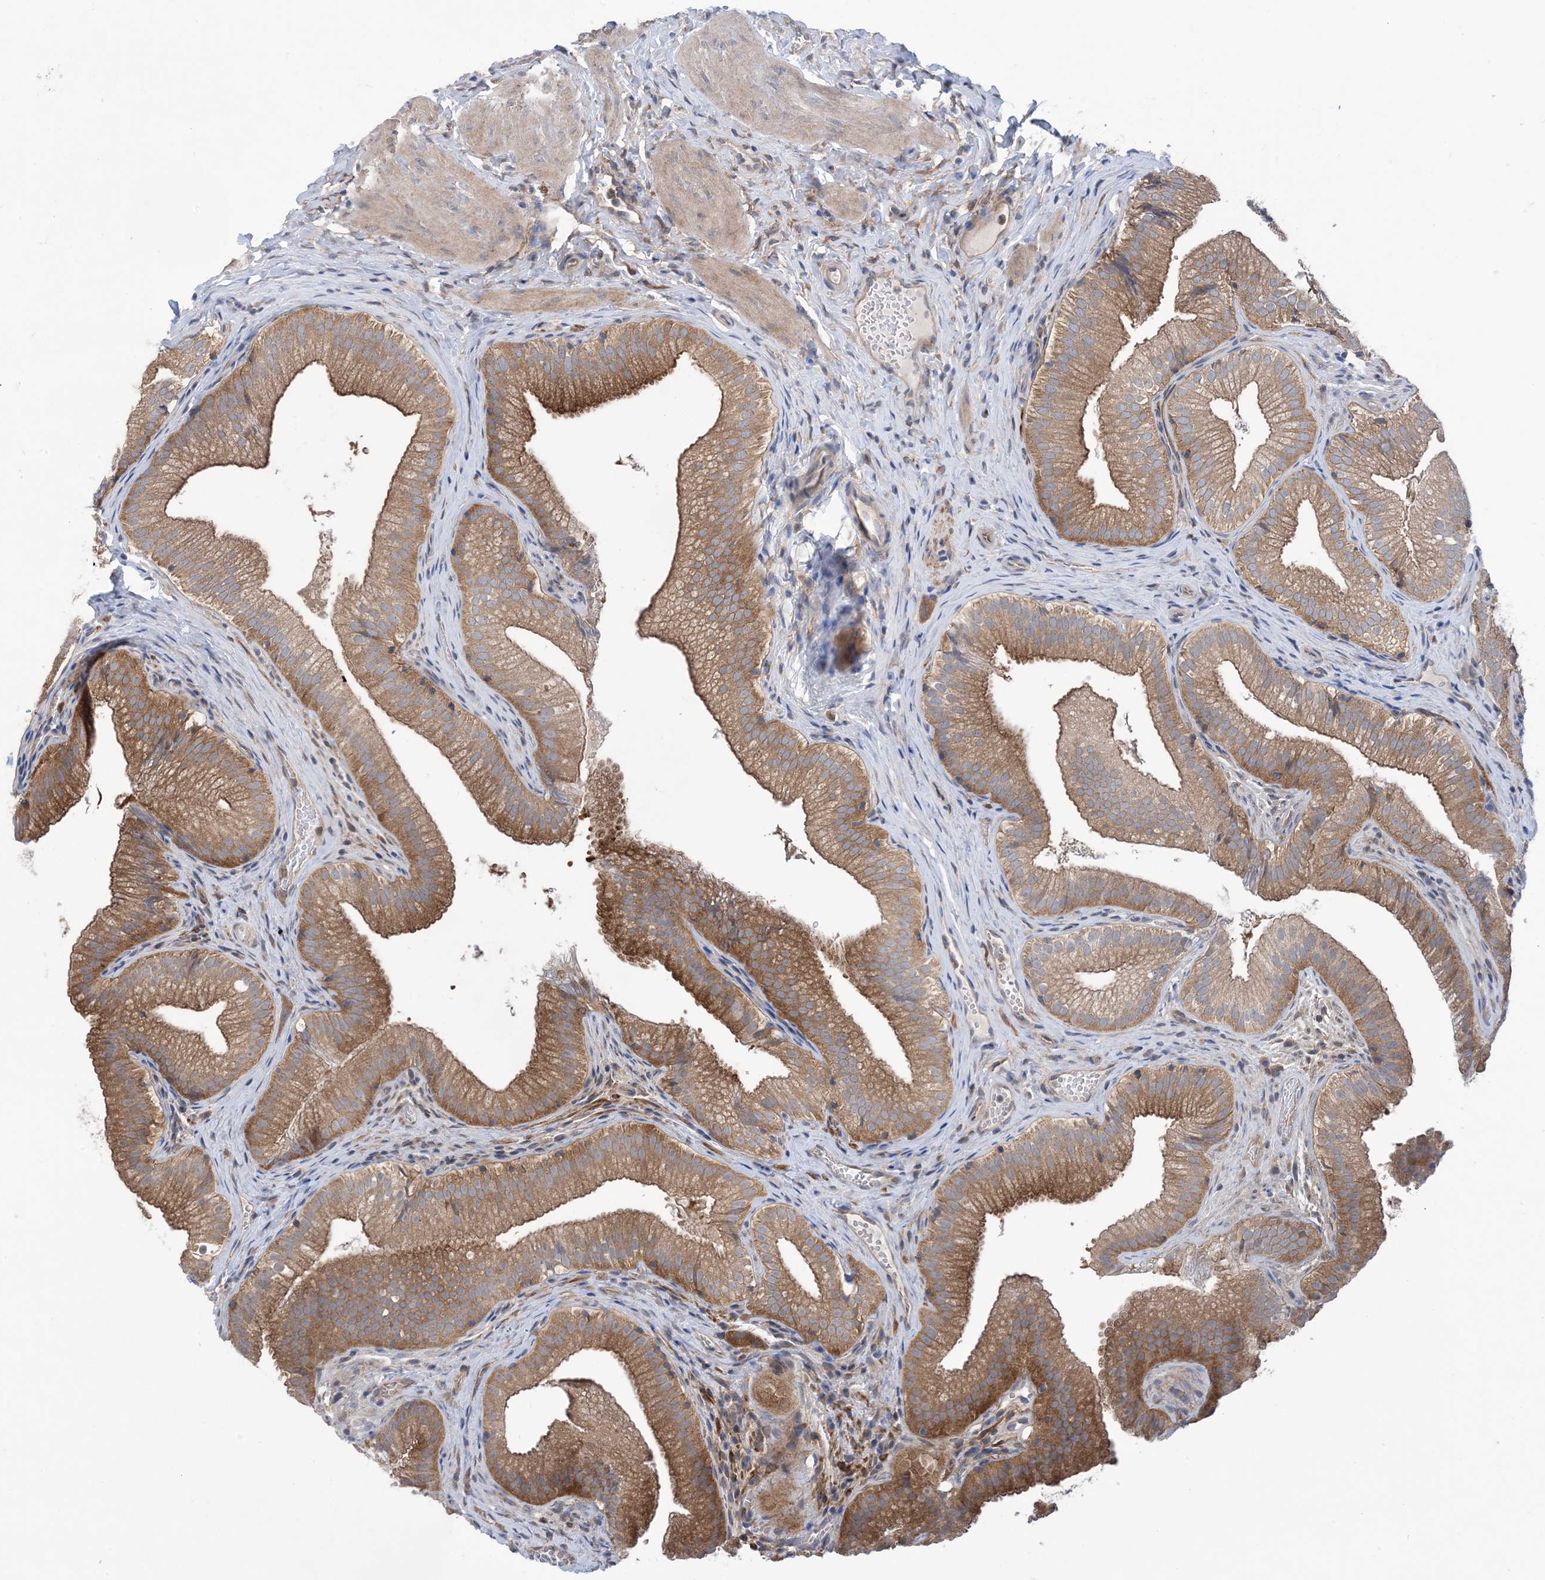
{"staining": {"intensity": "moderate", "quantity": ">75%", "location": "cytoplasmic/membranous"}, "tissue": "gallbladder", "cell_type": "Glandular cells", "image_type": "normal", "snomed": [{"axis": "morphology", "description": "Normal tissue, NOS"}, {"axis": "topography", "description": "Gallbladder"}], "caption": "Gallbladder stained for a protein demonstrates moderate cytoplasmic/membranous positivity in glandular cells. (IHC, brightfield microscopy, high magnification).", "gene": "EHBP1", "patient": {"sex": "female", "age": 30}}